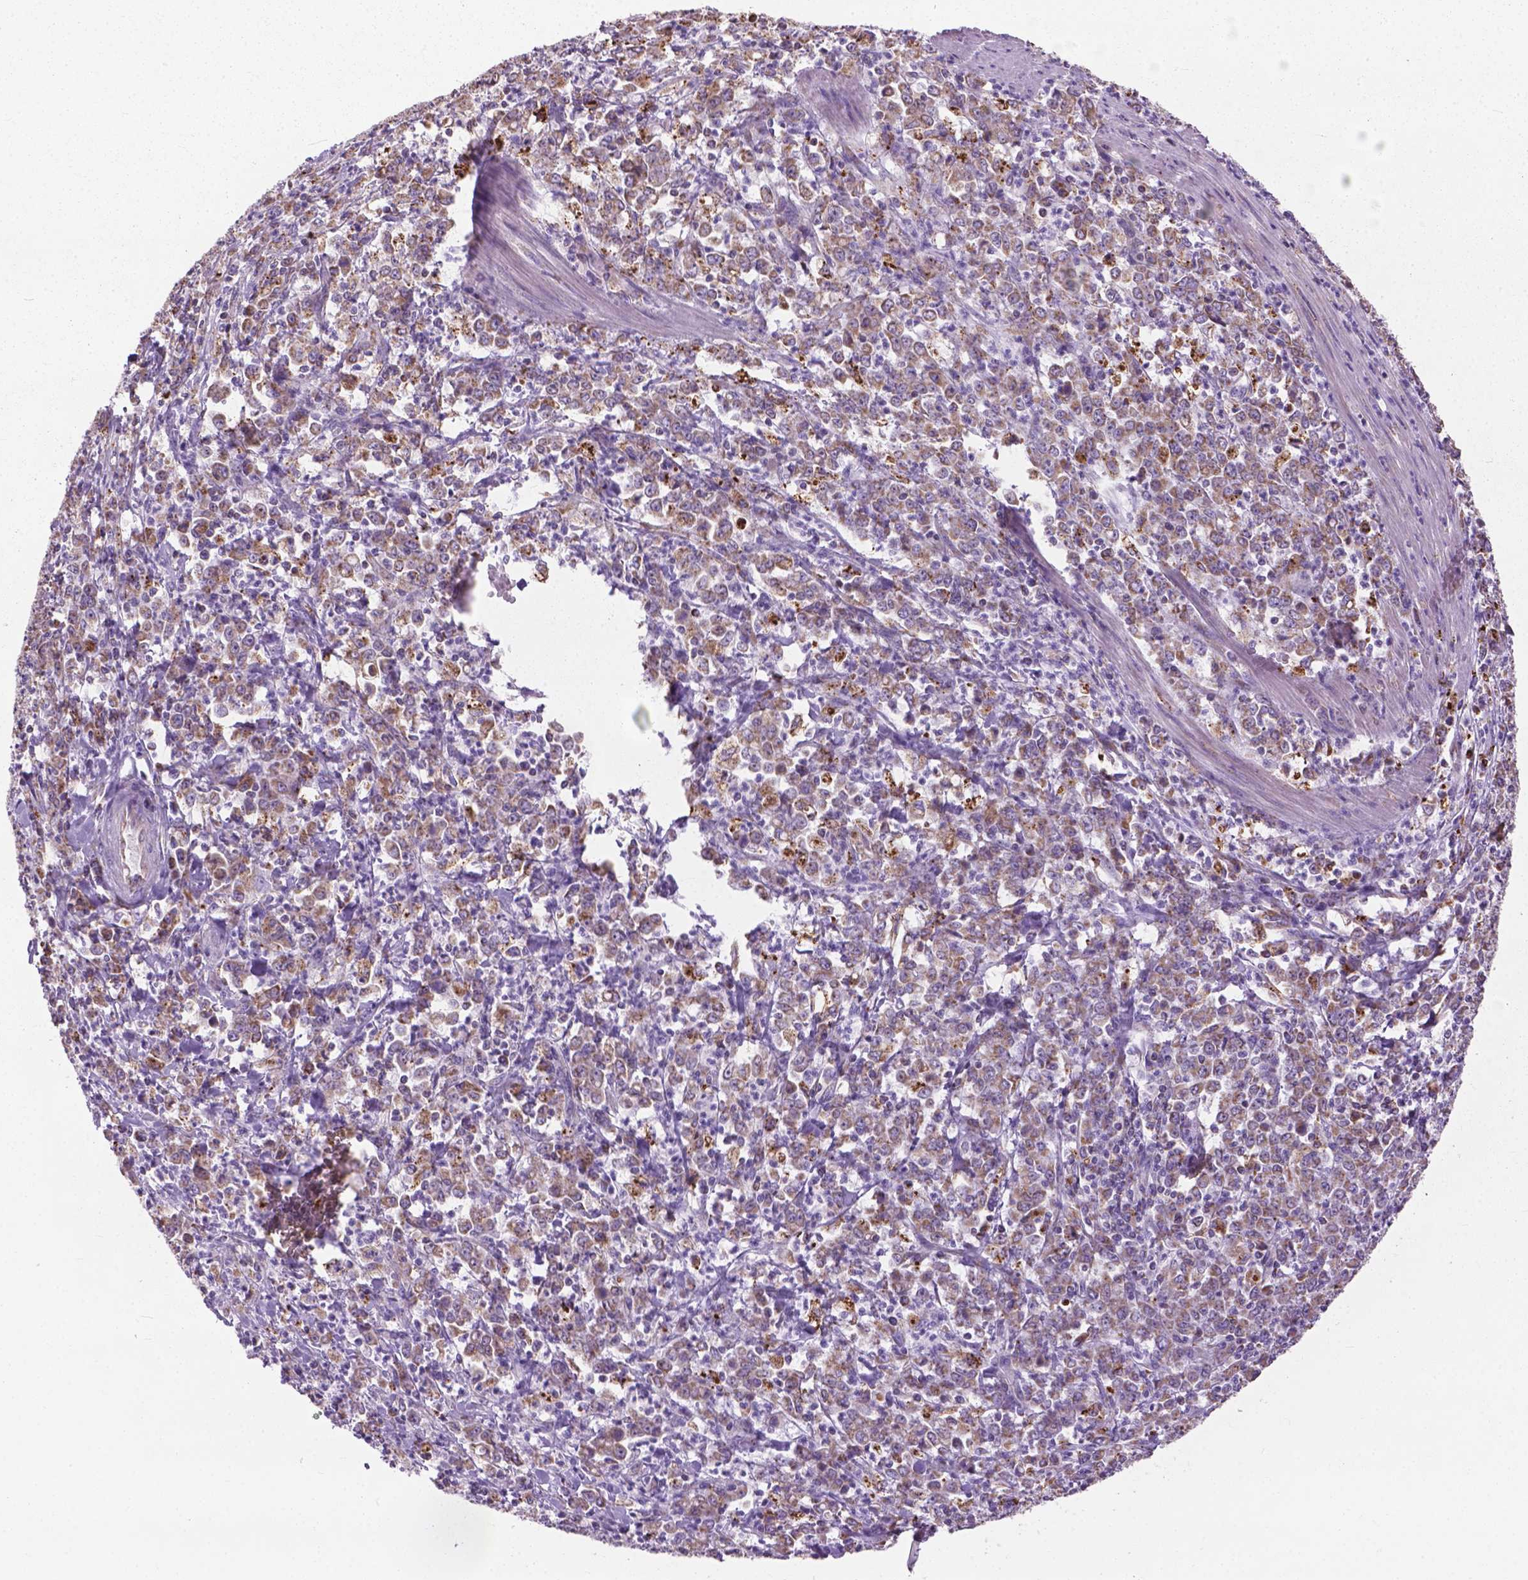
{"staining": {"intensity": "moderate", "quantity": ">75%", "location": "cytoplasmic/membranous"}, "tissue": "stomach cancer", "cell_type": "Tumor cells", "image_type": "cancer", "snomed": [{"axis": "morphology", "description": "Adenocarcinoma, NOS"}, {"axis": "topography", "description": "Stomach, lower"}], "caption": "Protein staining reveals moderate cytoplasmic/membranous positivity in about >75% of tumor cells in adenocarcinoma (stomach). (DAB IHC, brown staining for protein, blue staining for nuclei).", "gene": "VDAC1", "patient": {"sex": "female", "age": 71}}